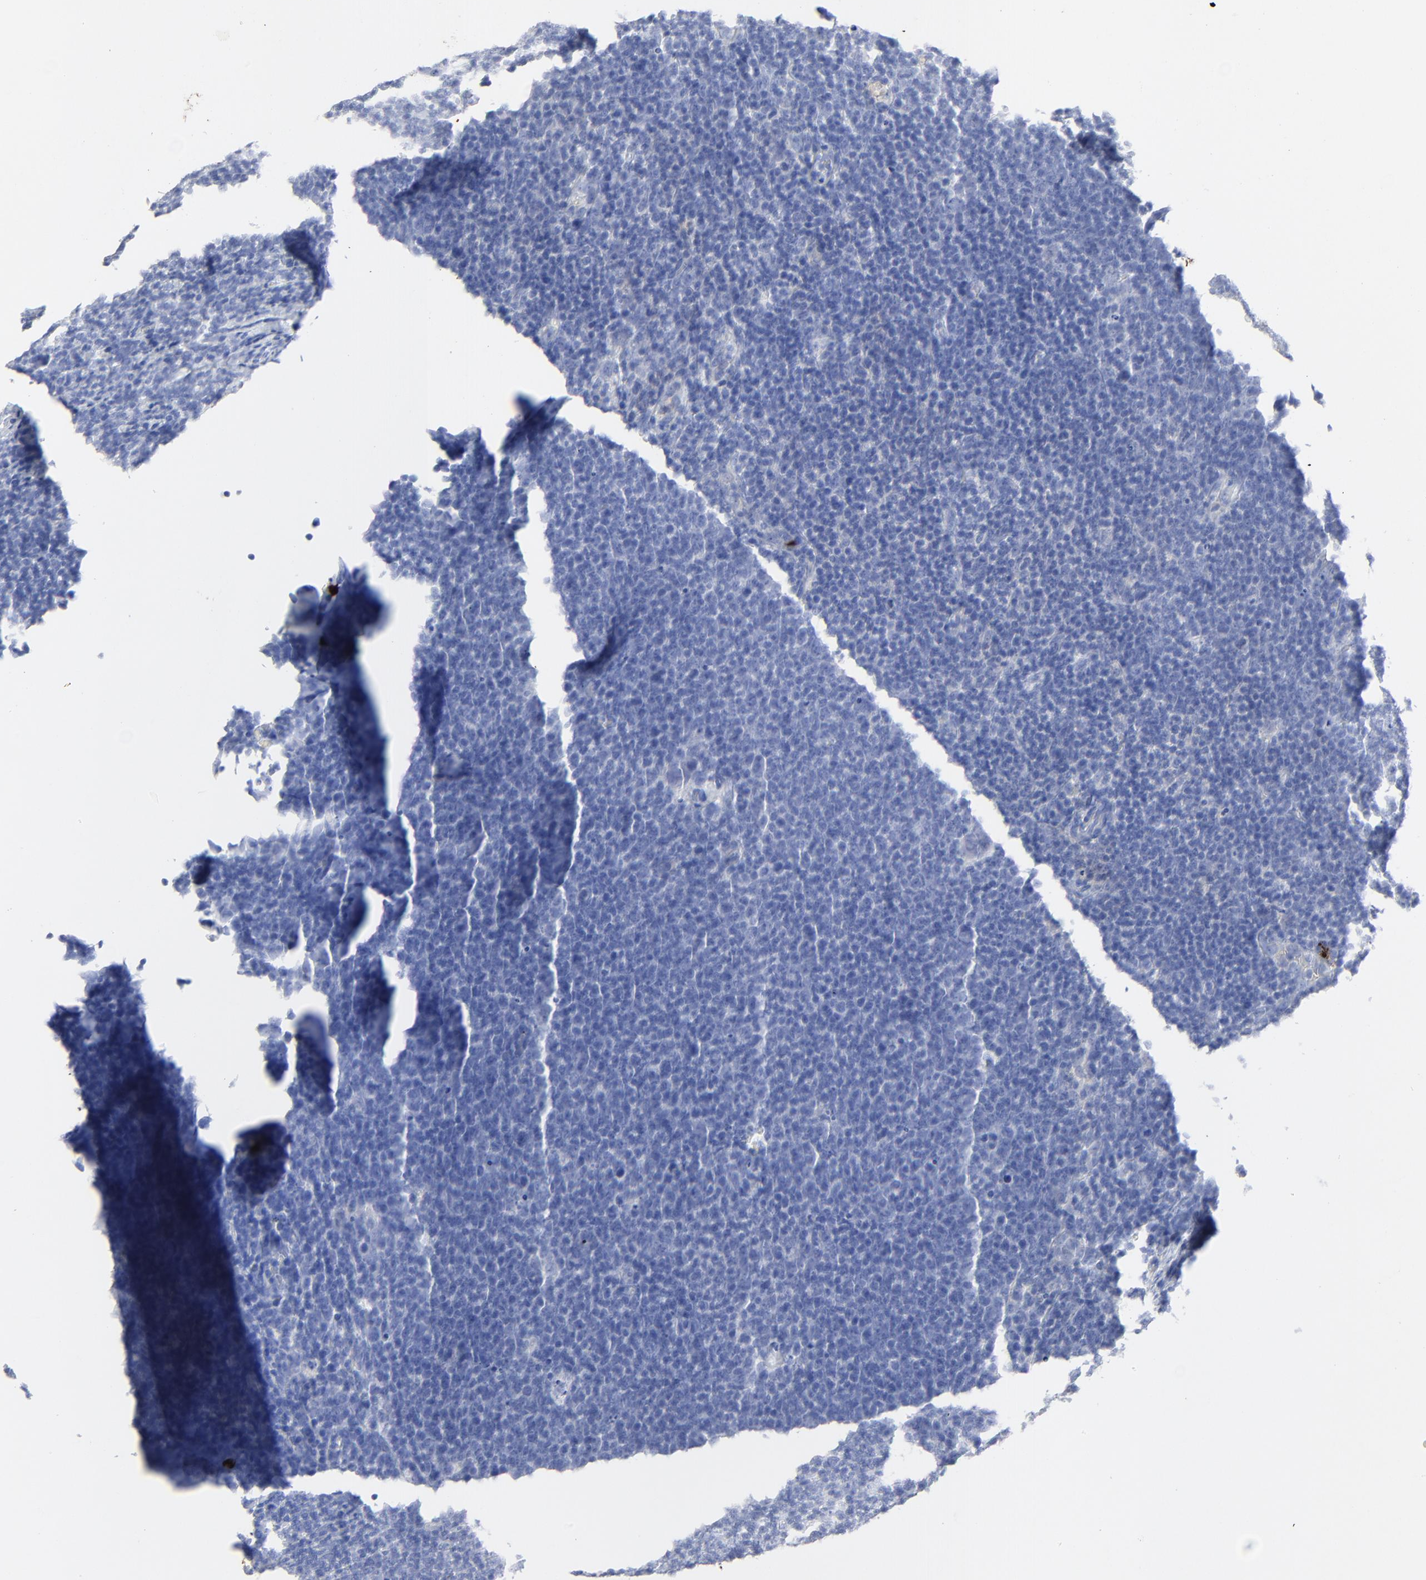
{"staining": {"intensity": "negative", "quantity": "none", "location": "none"}, "tissue": "lymphoma", "cell_type": "Tumor cells", "image_type": "cancer", "snomed": [{"axis": "morphology", "description": "Malignant lymphoma, non-Hodgkin's type, Low grade"}, {"axis": "topography", "description": "Lymph node"}], "caption": "Low-grade malignant lymphoma, non-Hodgkin's type stained for a protein using immunohistochemistry demonstrates no staining tumor cells.", "gene": "LCN2", "patient": {"sex": "male", "age": 74}}